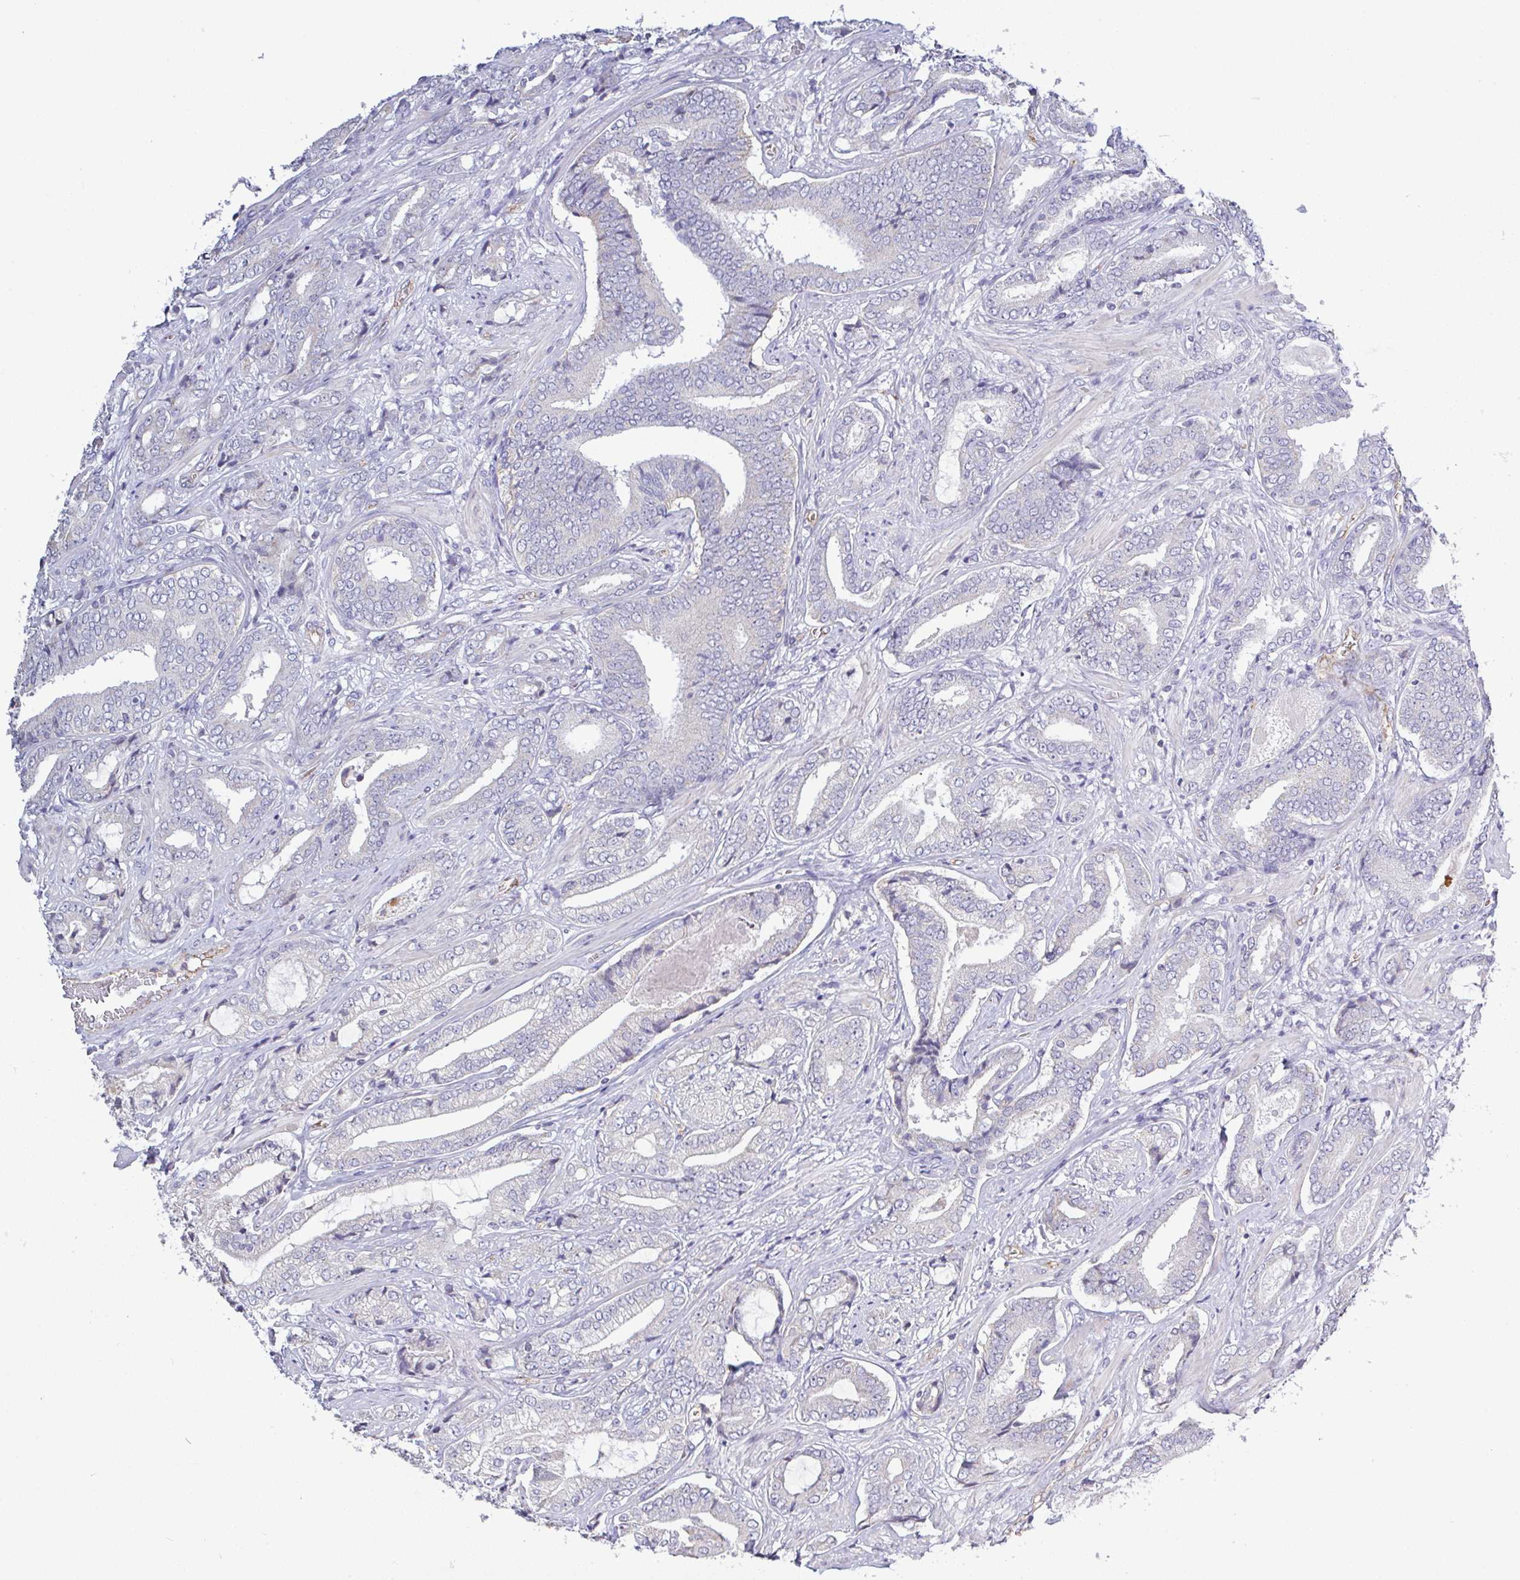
{"staining": {"intensity": "negative", "quantity": "none", "location": "none"}, "tissue": "prostate cancer", "cell_type": "Tumor cells", "image_type": "cancer", "snomed": [{"axis": "morphology", "description": "Adenocarcinoma, High grade"}, {"axis": "topography", "description": "Prostate"}], "caption": "IHC histopathology image of neoplastic tissue: human high-grade adenocarcinoma (prostate) stained with DAB shows no significant protein positivity in tumor cells.", "gene": "PLCD4", "patient": {"sex": "male", "age": 62}}